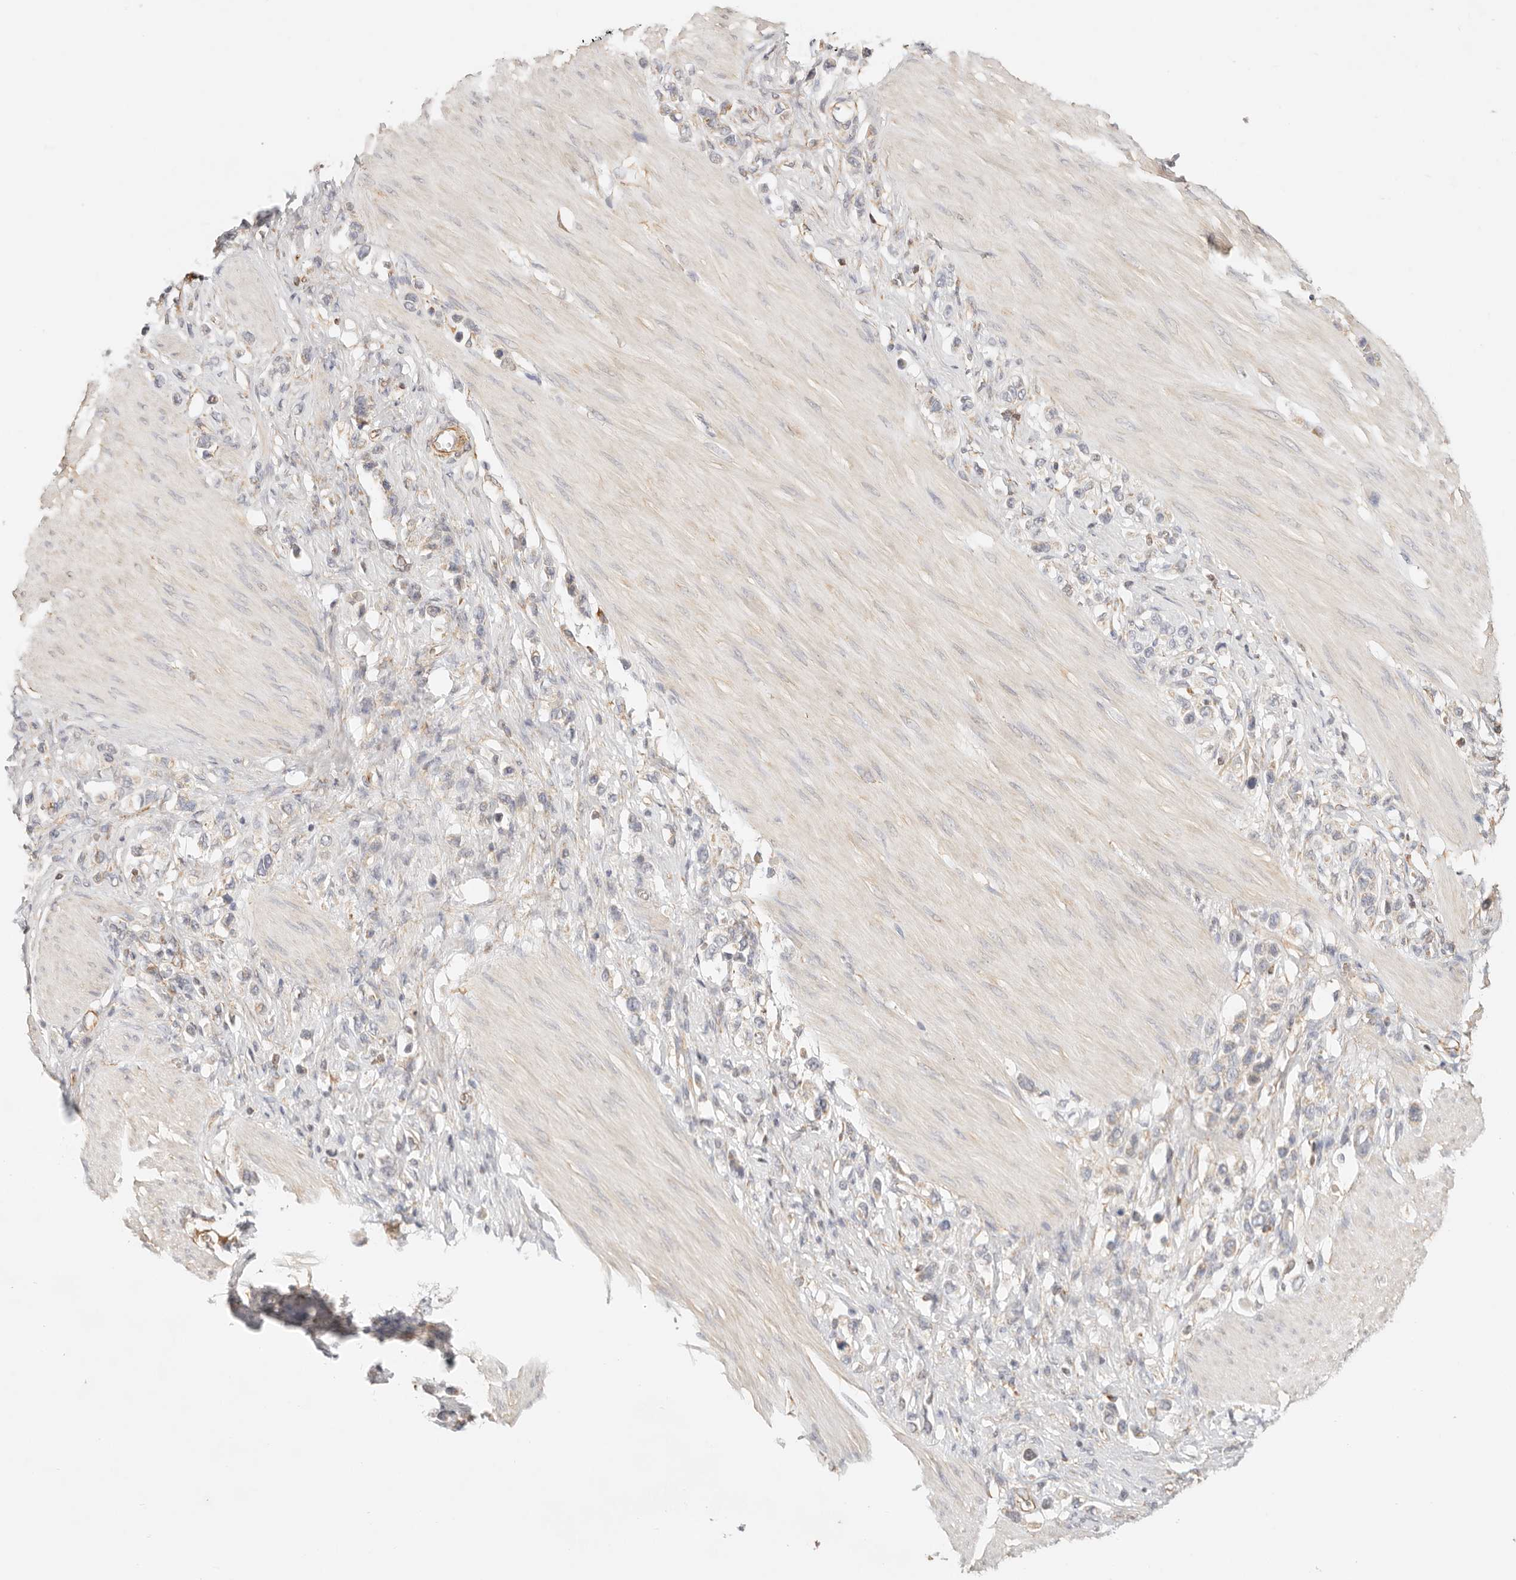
{"staining": {"intensity": "negative", "quantity": "none", "location": "none"}, "tissue": "stomach cancer", "cell_type": "Tumor cells", "image_type": "cancer", "snomed": [{"axis": "morphology", "description": "Adenocarcinoma, NOS"}, {"axis": "topography", "description": "Stomach"}], "caption": "Stomach cancer (adenocarcinoma) was stained to show a protein in brown. There is no significant staining in tumor cells. (DAB (3,3'-diaminobenzidine) immunohistochemistry visualized using brightfield microscopy, high magnification).", "gene": "ZC3H11A", "patient": {"sex": "female", "age": 65}}